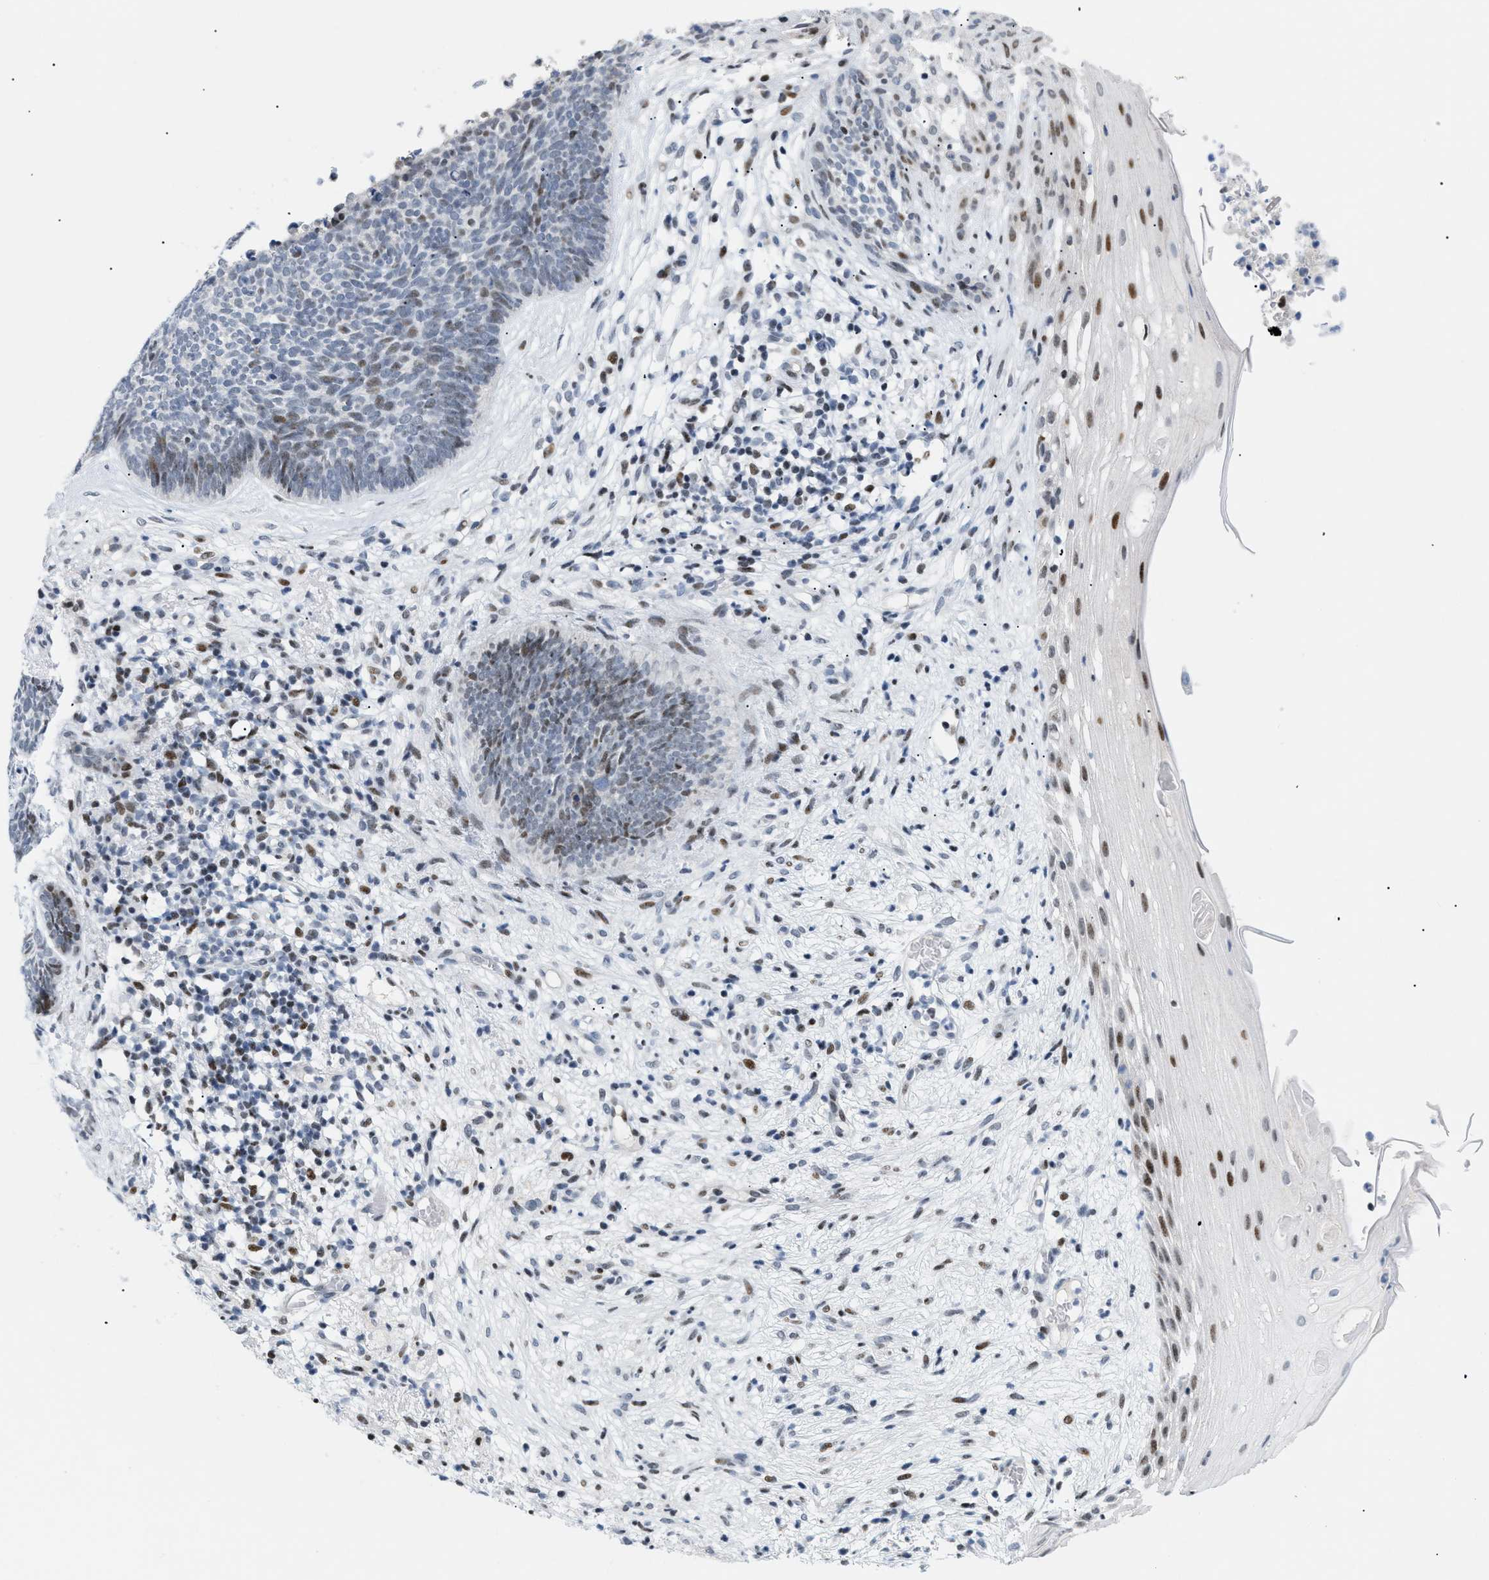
{"staining": {"intensity": "moderate", "quantity": "25%-75%", "location": "nuclear"}, "tissue": "skin cancer", "cell_type": "Tumor cells", "image_type": "cancer", "snomed": [{"axis": "morphology", "description": "Basal cell carcinoma"}, {"axis": "topography", "description": "Skin"}], "caption": "Skin cancer (basal cell carcinoma) stained with immunohistochemistry shows moderate nuclear positivity in approximately 25%-75% of tumor cells. The staining was performed using DAB (3,3'-diaminobenzidine), with brown indicating positive protein expression. Nuclei are stained blue with hematoxylin.", "gene": "MED1", "patient": {"sex": "female", "age": 70}}